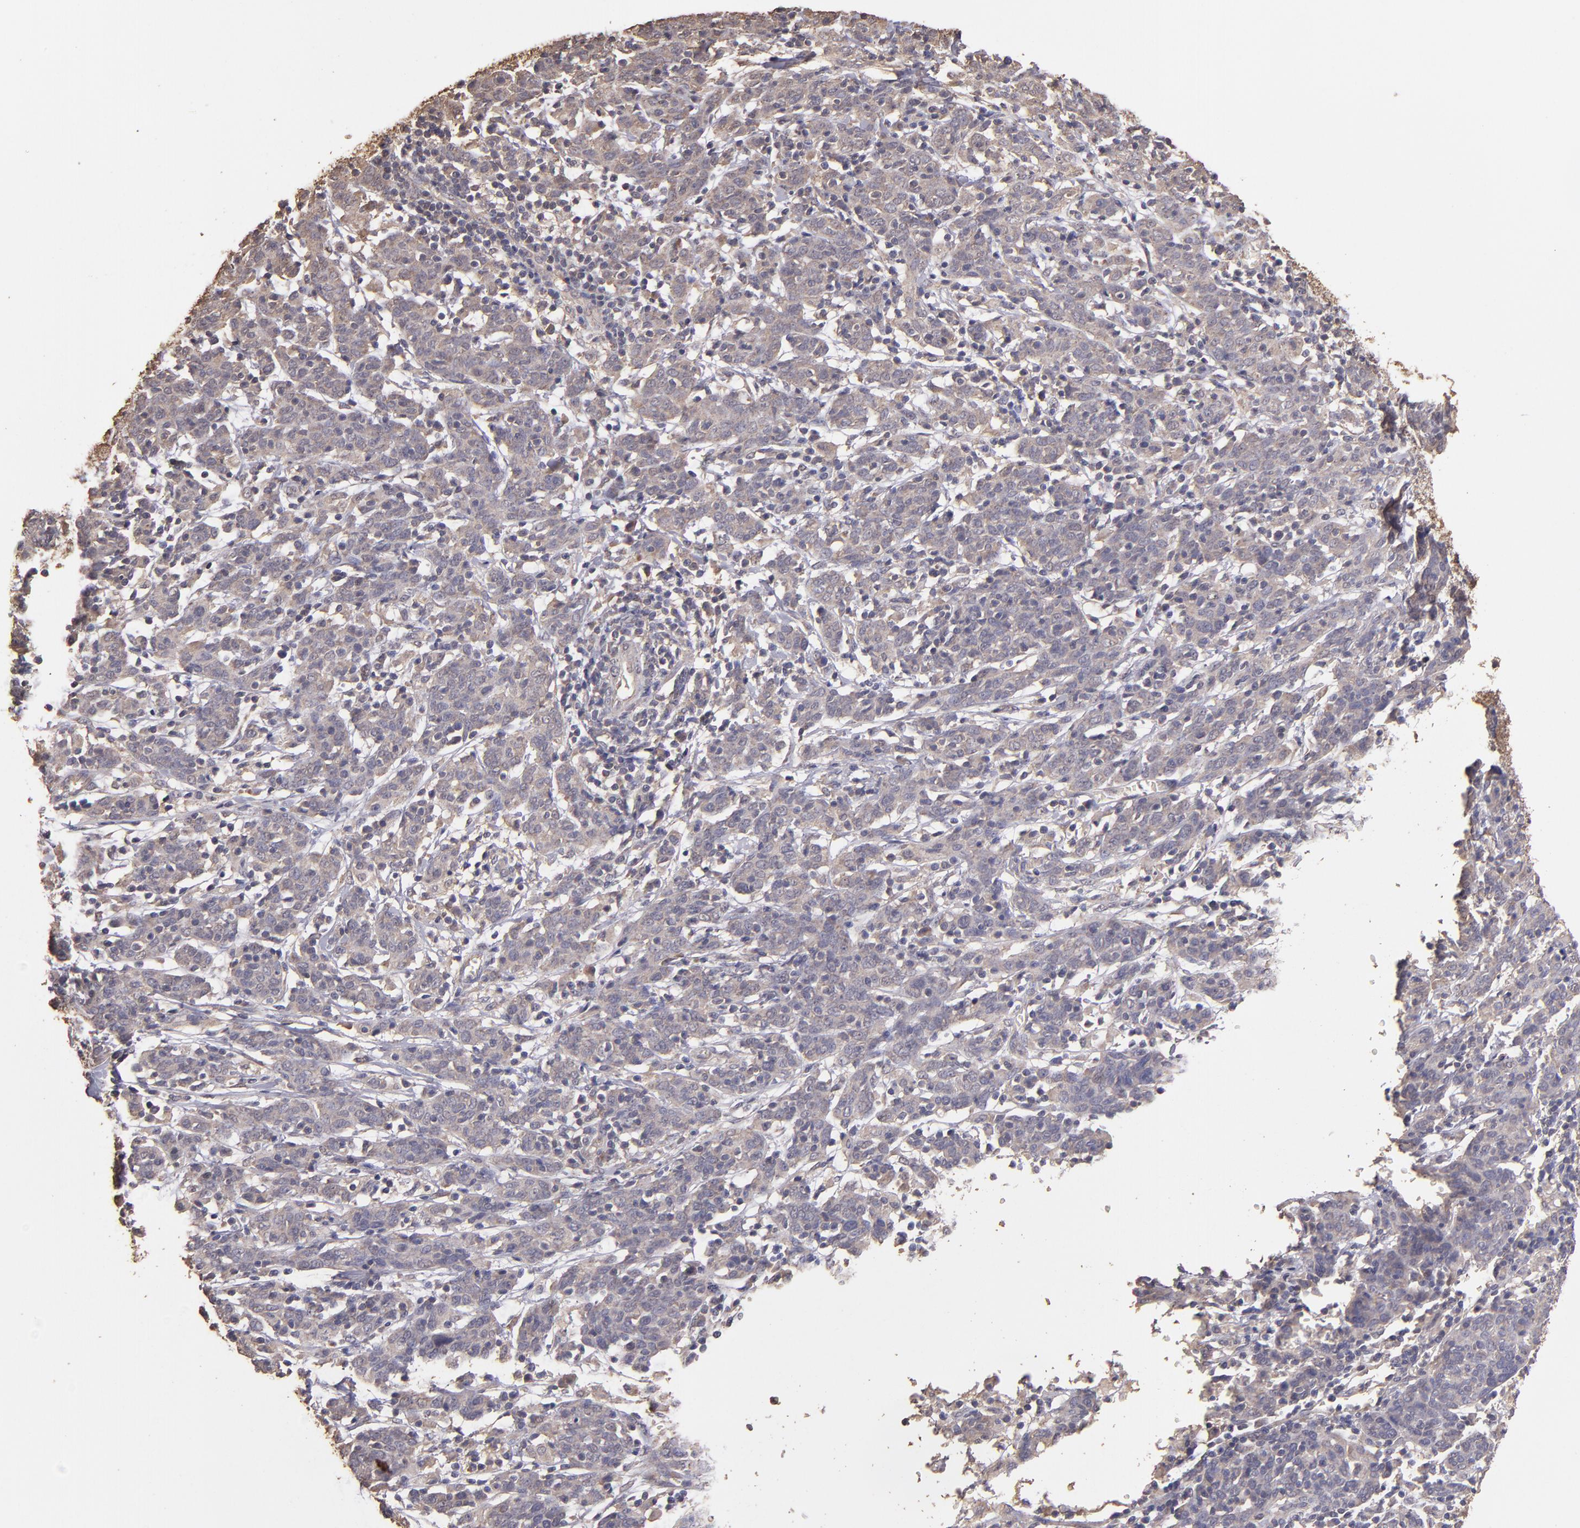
{"staining": {"intensity": "weak", "quantity": ">75%", "location": "cytoplasmic/membranous"}, "tissue": "cervical cancer", "cell_type": "Tumor cells", "image_type": "cancer", "snomed": [{"axis": "morphology", "description": "Normal tissue, NOS"}, {"axis": "morphology", "description": "Squamous cell carcinoma, NOS"}, {"axis": "topography", "description": "Cervix"}], "caption": "Squamous cell carcinoma (cervical) stained for a protein reveals weak cytoplasmic/membranous positivity in tumor cells.", "gene": "HECTD1", "patient": {"sex": "female", "age": 67}}